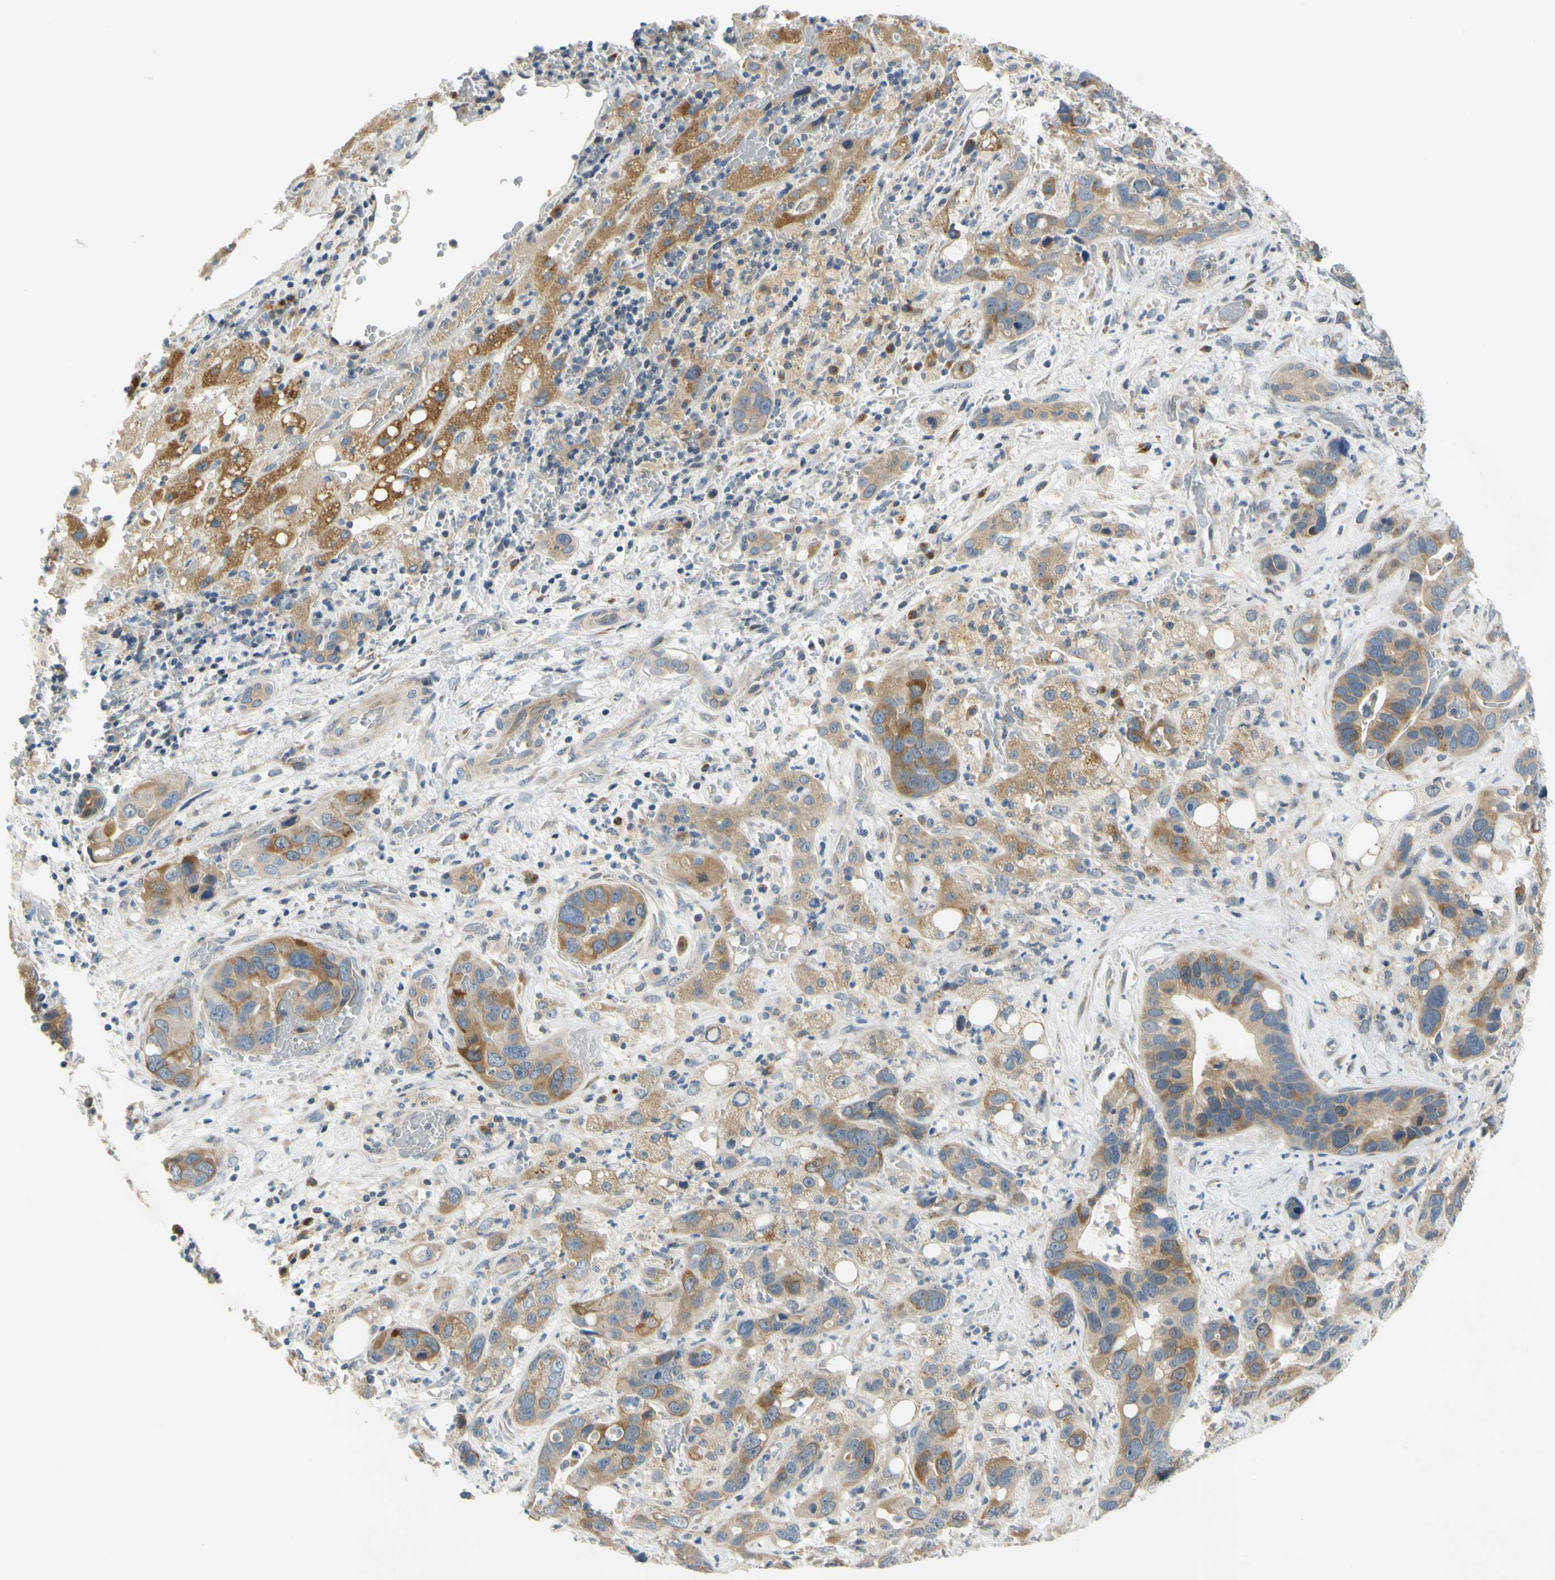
{"staining": {"intensity": "moderate", "quantity": ">75%", "location": "cytoplasmic/membranous"}, "tissue": "liver cancer", "cell_type": "Tumor cells", "image_type": "cancer", "snomed": [{"axis": "morphology", "description": "Cholangiocarcinoma"}, {"axis": "topography", "description": "Liver"}], "caption": "Moderate cytoplasmic/membranous protein positivity is present in approximately >75% of tumor cells in liver cancer.", "gene": "CCNB2", "patient": {"sex": "female", "age": 65}}